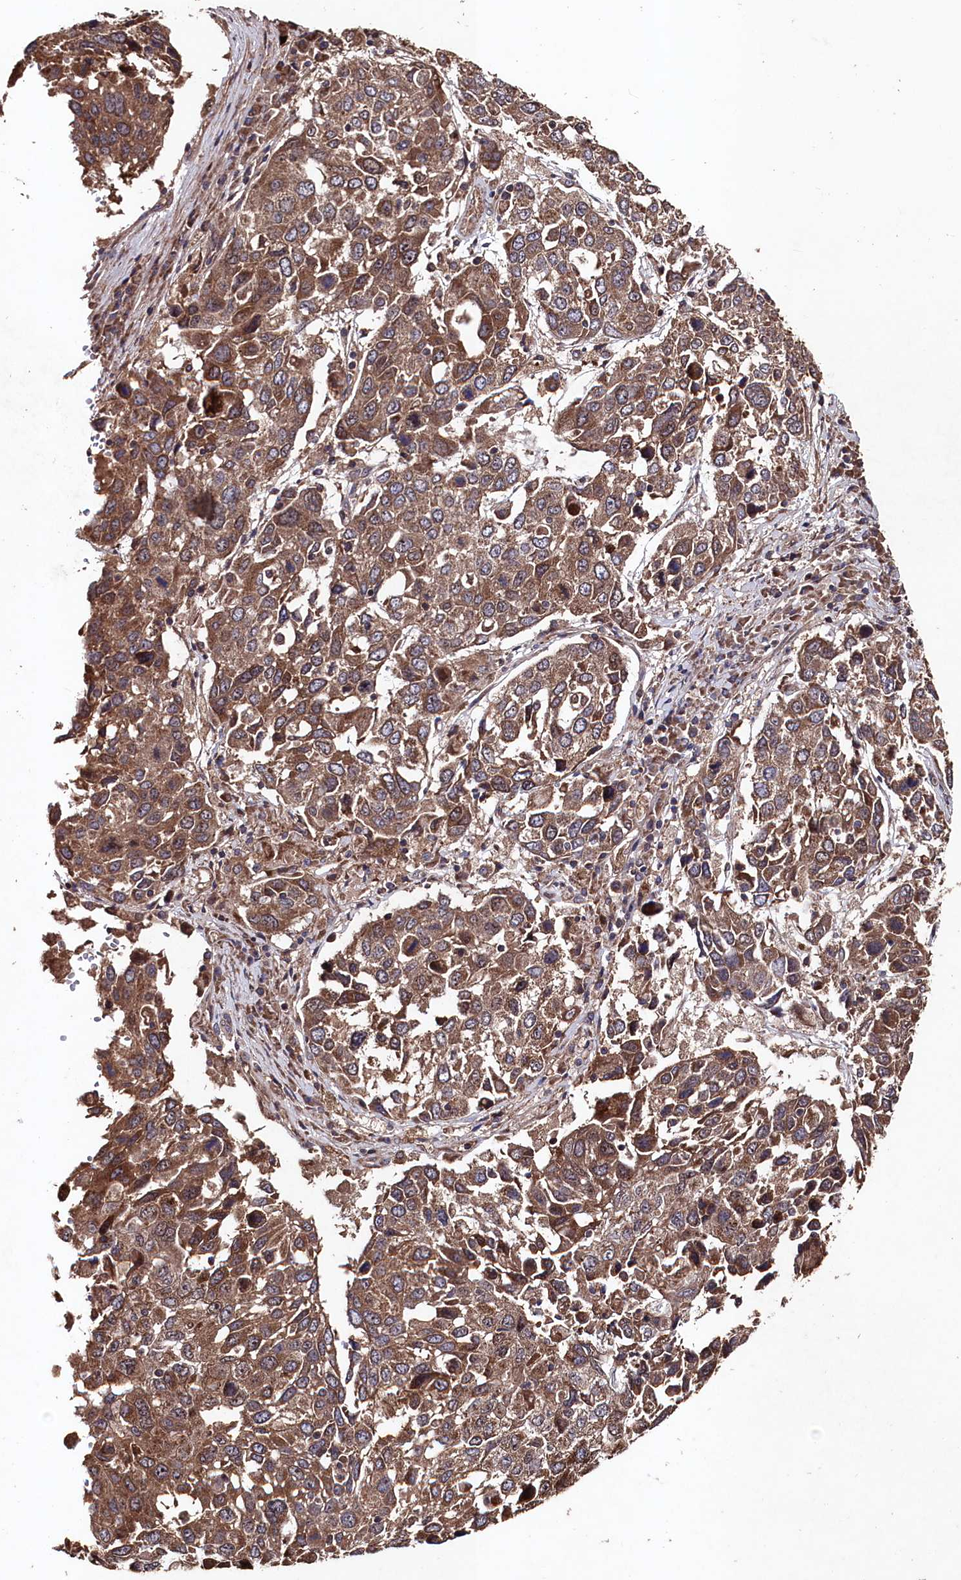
{"staining": {"intensity": "moderate", "quantity": ">75%", "location": "cytoplasmic/membranous"}, "tissue": "lung cancer", "cell_type": "Tumor cells", "image_type": "cancer", "snomed": [{"axis": "morphology", "description": "Squamous cell carcinoma, NOS"}, {"axis": "topography", "description": "Lung"}], "caption": "Protein expression analysis of human lung cancer reveals moderate cytoplasmic/membranous positivity in approximately >75% of tumor cells. (DAB = brown stain, brightfield microscopy at high magnification).", "gene": "MYO1H", "patient": {"sex": "male", "age": 65}}